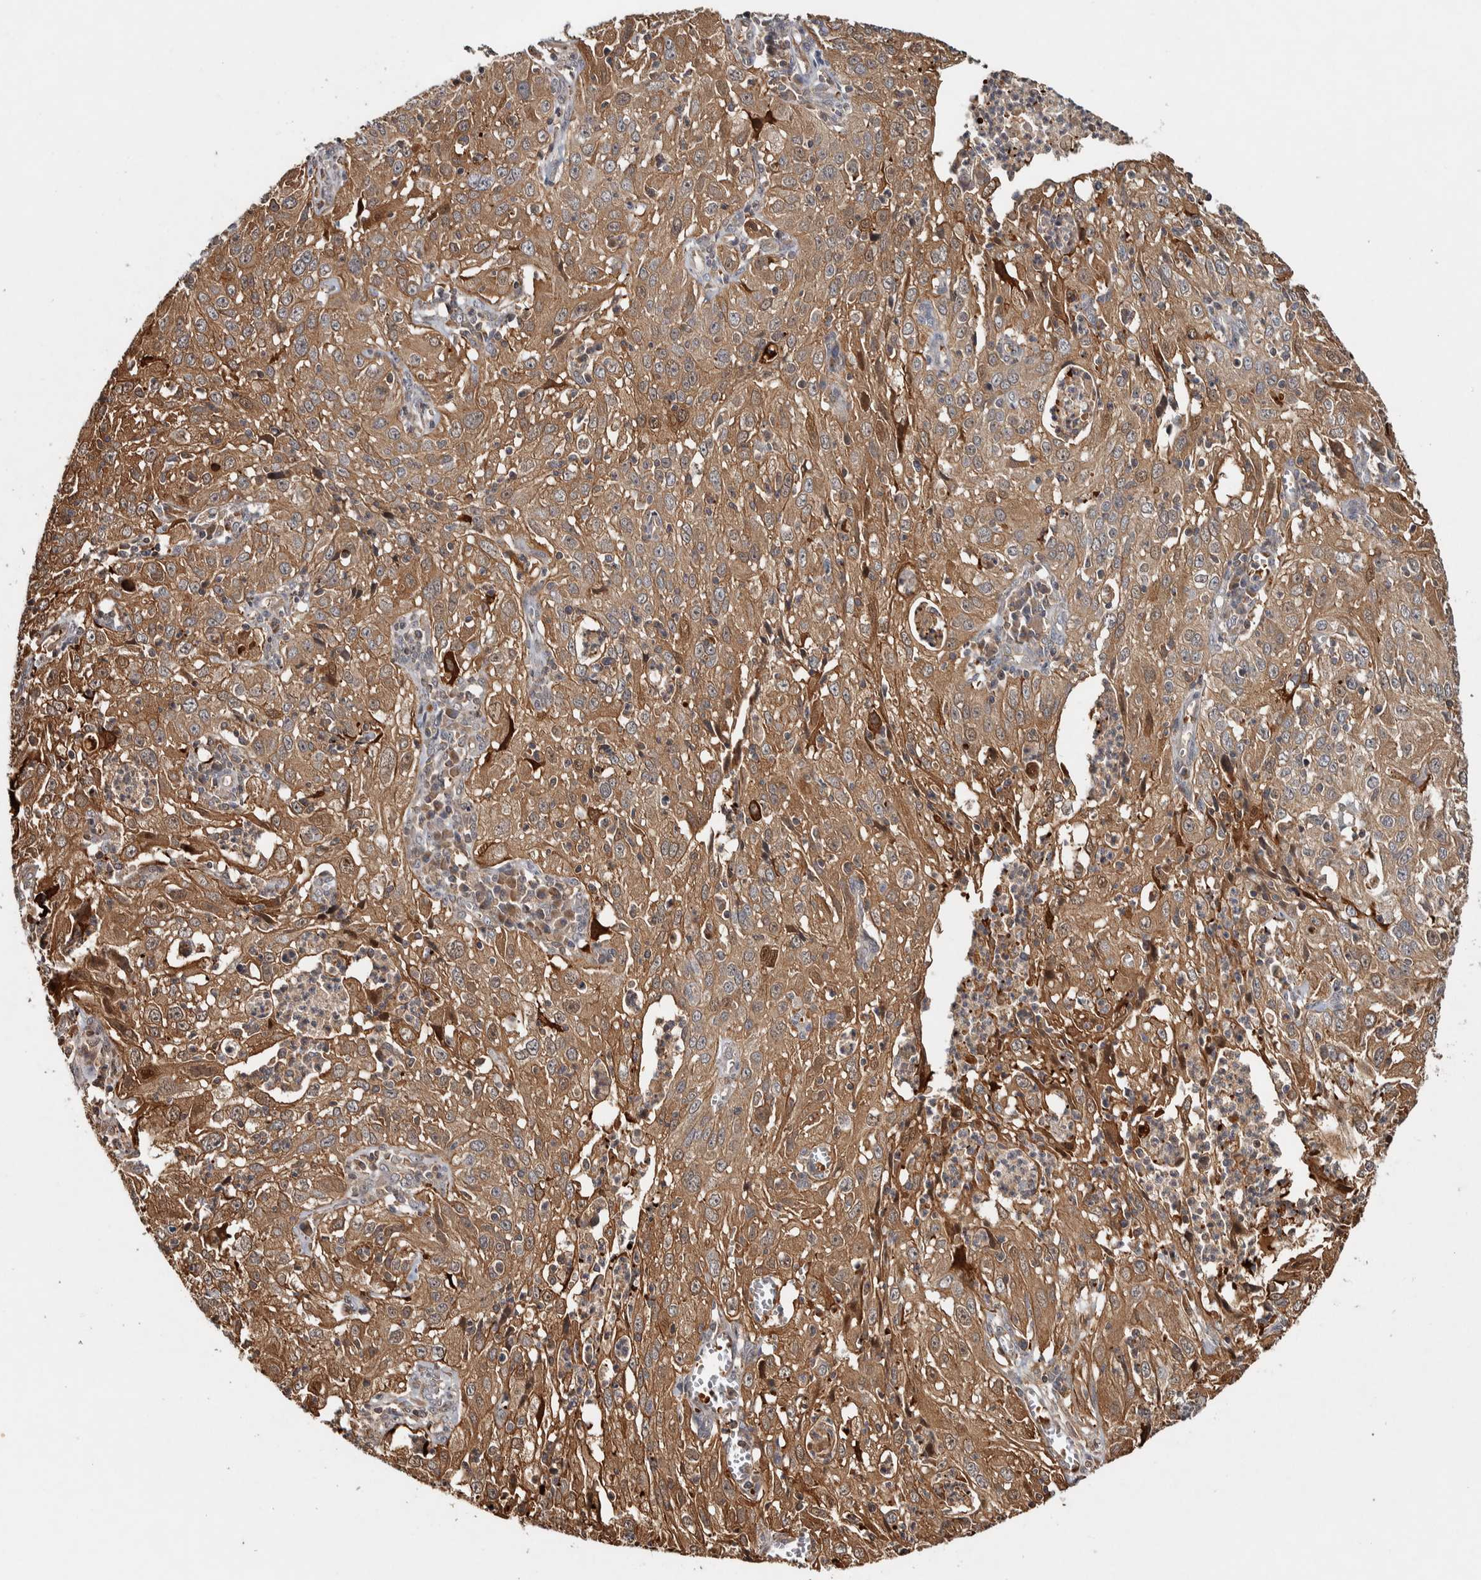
{"staining": {"intensity": "moderate", "quantity": ">75%", "location": "cytoplasmic/membranous,nuclear"}, "tissue": "cervical cancer", "cell_type": "Tumor cells", "image_type": "cancer", "snomed": [{"axis": "morphology", "description": "Squamous cell carcinoma, NOS"}, {"axis": "topography", "description": "Cervix"}], "caption": "The immunohistochemical stain highlights moderate cytoplasmic/membranous and nuclear staining in tumor cells of squamous cell carcinoma (cervical) tissue. The staining is performed using DAB brown chromogen to label protein expression. The nuclei are counter-stained blue using hematoxylin.", "gene": "EIF3H", "patient": {"sex": "female", "age": 32}}